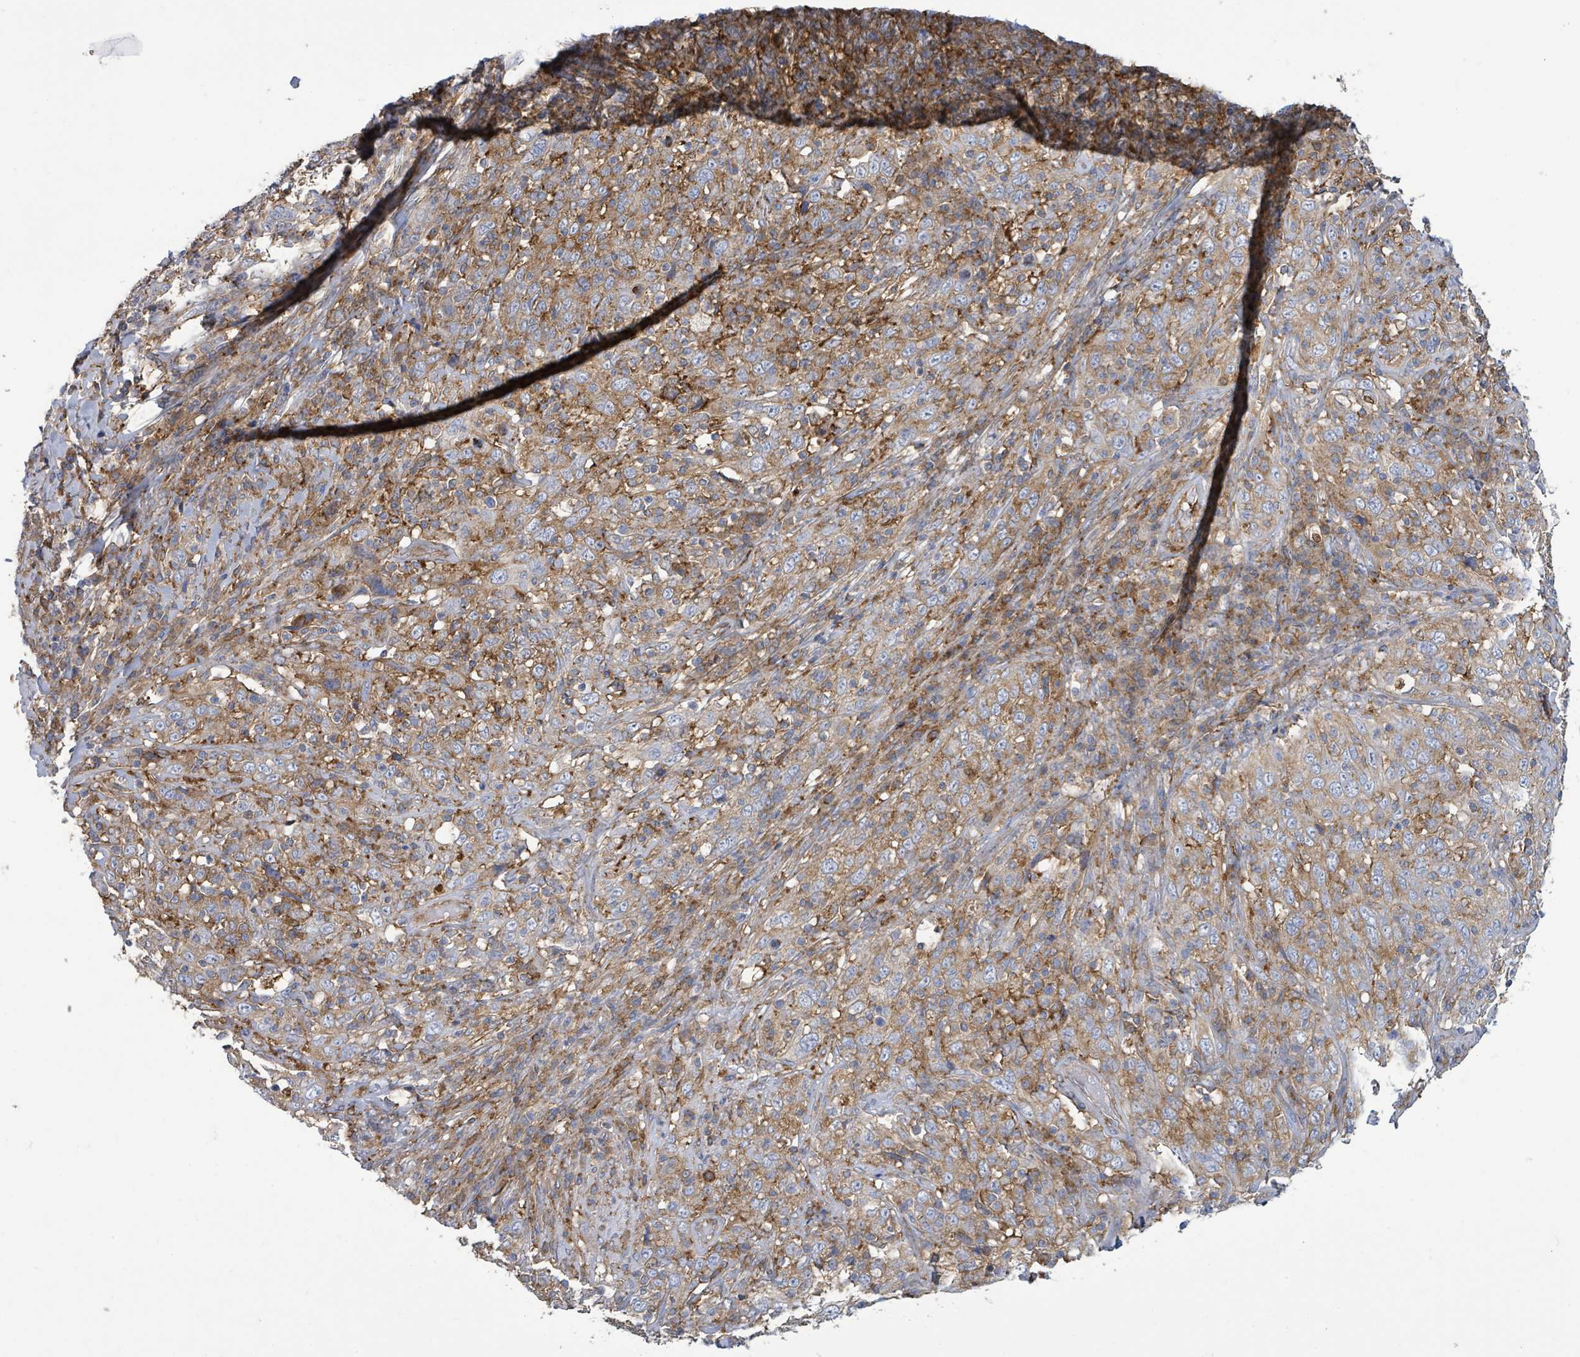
{"staining": {"intensity": "moderate", "quantity": ">75%", "location": "cytoplasmic/membranous"}, "tissue": "cervical cancer", "cell_type": "Tumor cells", "image_type": "cancer", "snomed": [{"axis": "morphology", "description": "Squamous cell carcinoma, NOS"}, {"axis": "topography", "description": "Cervix"}], "caption": "Cervical cancer (squamous cell carcinoma) stained with a protein marker demonstrates moderate staining in tumor cells.", "gene": "EGFL7", "patient": {"sex": "female", "age": 46}}